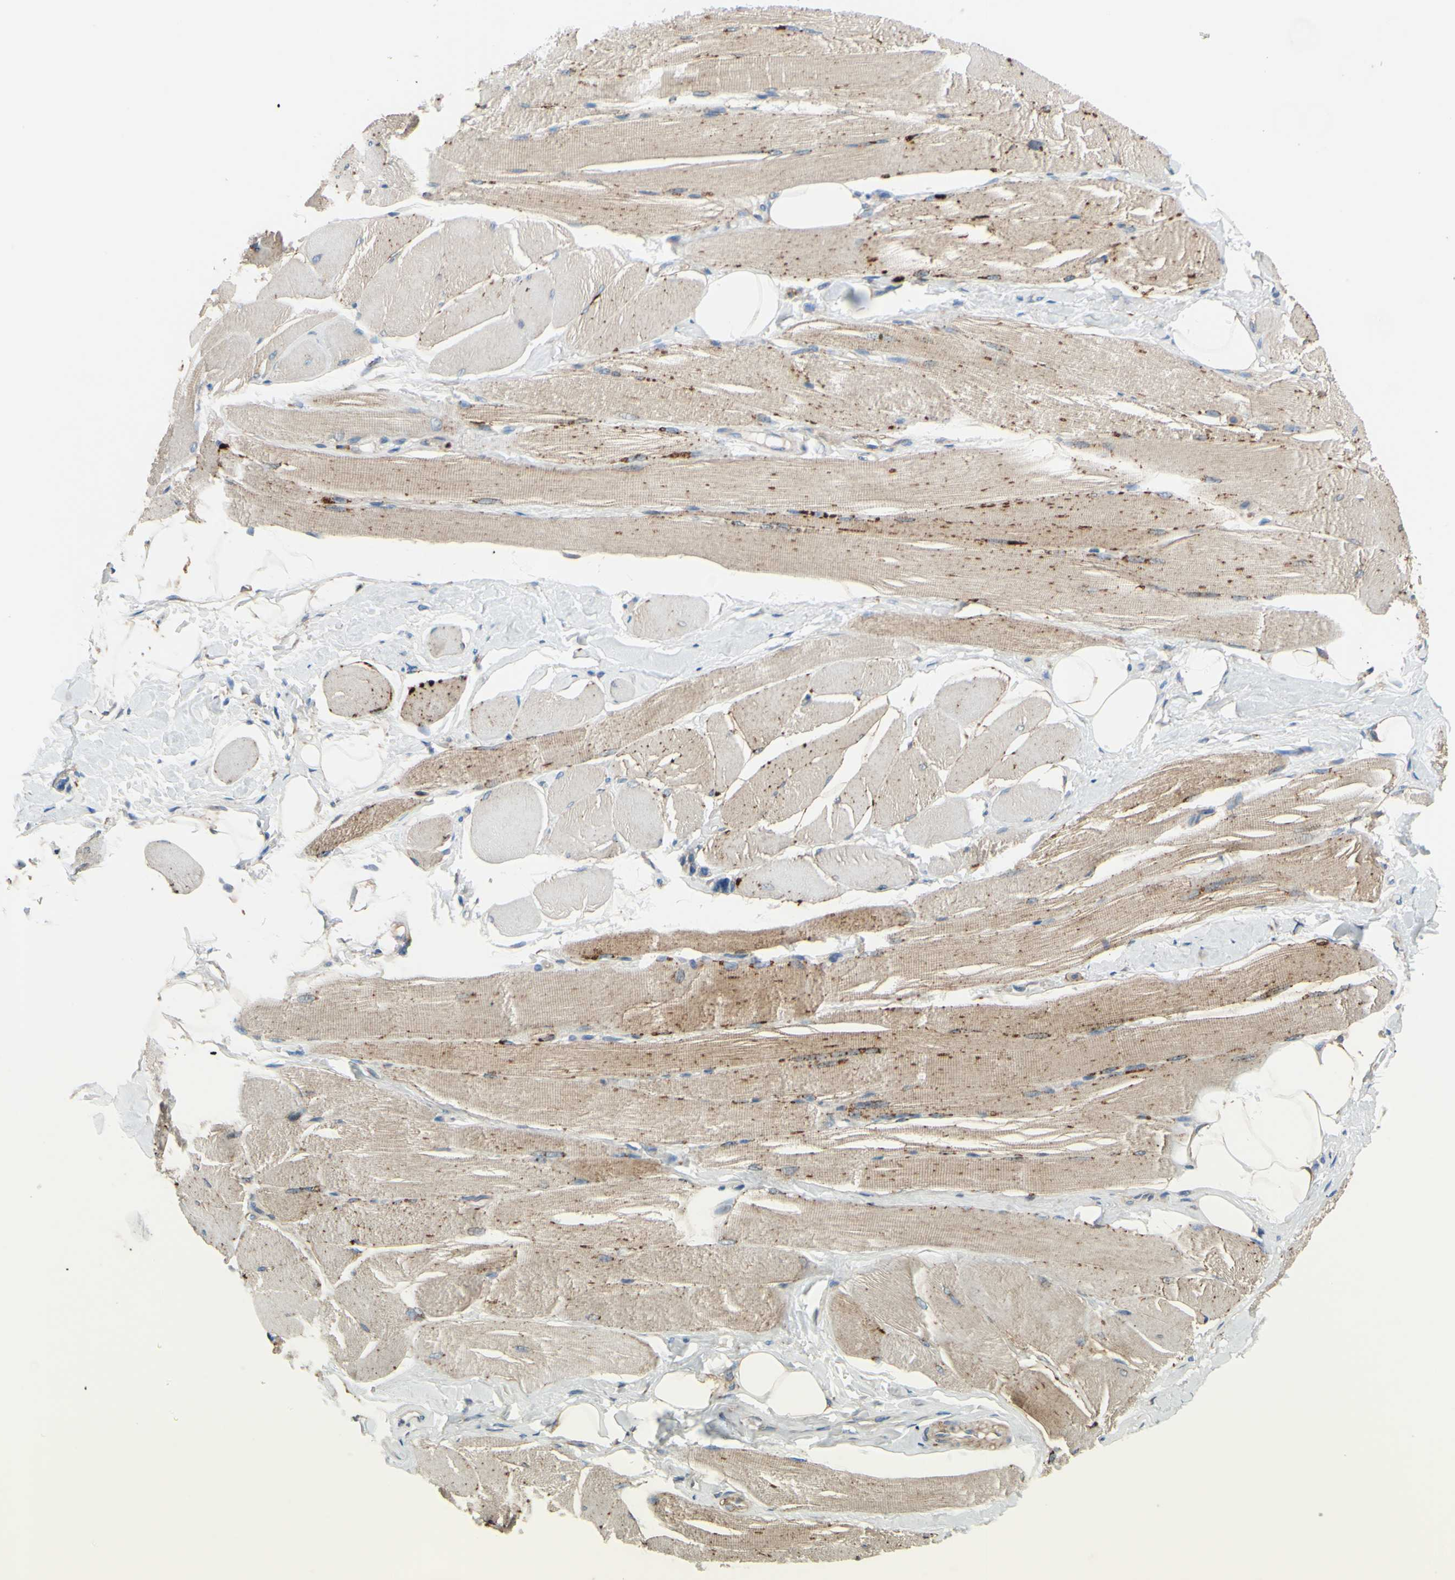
{"staining": {"intensity": "moderate", "quantity": "25%-75%", "location": "cytoplasmic/membranous"}, "tissue": "skeletal muscle", "cell_type": "Myocytes", "image_type": "normal", "snomed": [{"axis": "morphology", "description": "Normal tissue, NOS"}, {"axis": "topography", "description": "Skeletal muscle"}, {"axis": "topography", "description": "Peripheral nerve tissue"}], "caption": "Brown immunohistochemical staining in benign skeletal muscle shows moderate cytoplasmic/membranous expression in about 25%-75% of myocytes.", "gene": "POR", "patient": {"sex": "female", "age": 84}}